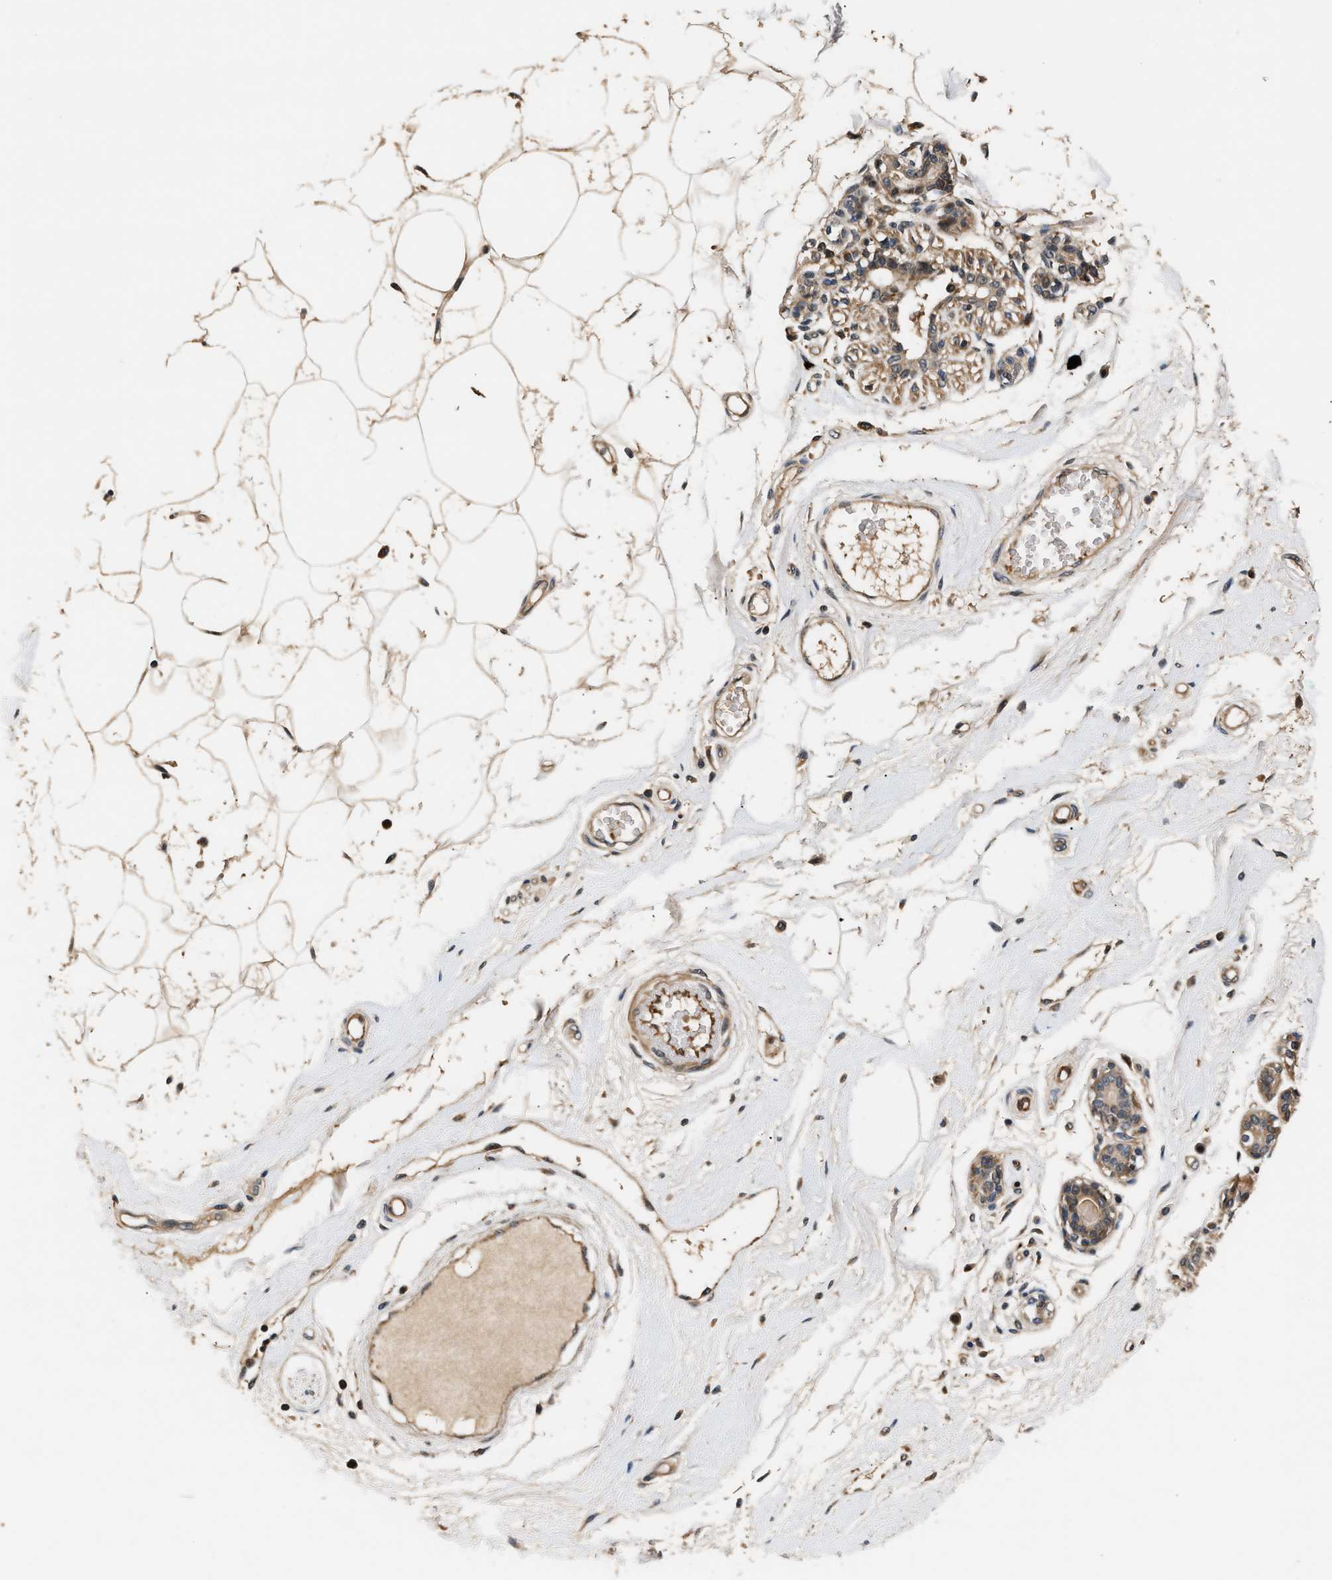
{"staining": {"intensity": "moderate", "quantity": ">75%", "location": "cytoplasmic/membranous"}, "tissue": "breast", "cell_type": "Adipocytes", "image_type": "normal", "snomed": [{"axis": "morphology", "description": "Normal tissue, NOS"}, {"axis": "morphology", "description": "Lobular carcinoma"}, {"axis": "topography", "description": "Breast"}], "caption": "Human breast stained for a protein (brown) reveals moderate cytoplasmic/membranous positive staining in about >75% of adipocytes.", "gene": "TUT7", "patient": {"sex": "female", "age": 59}}